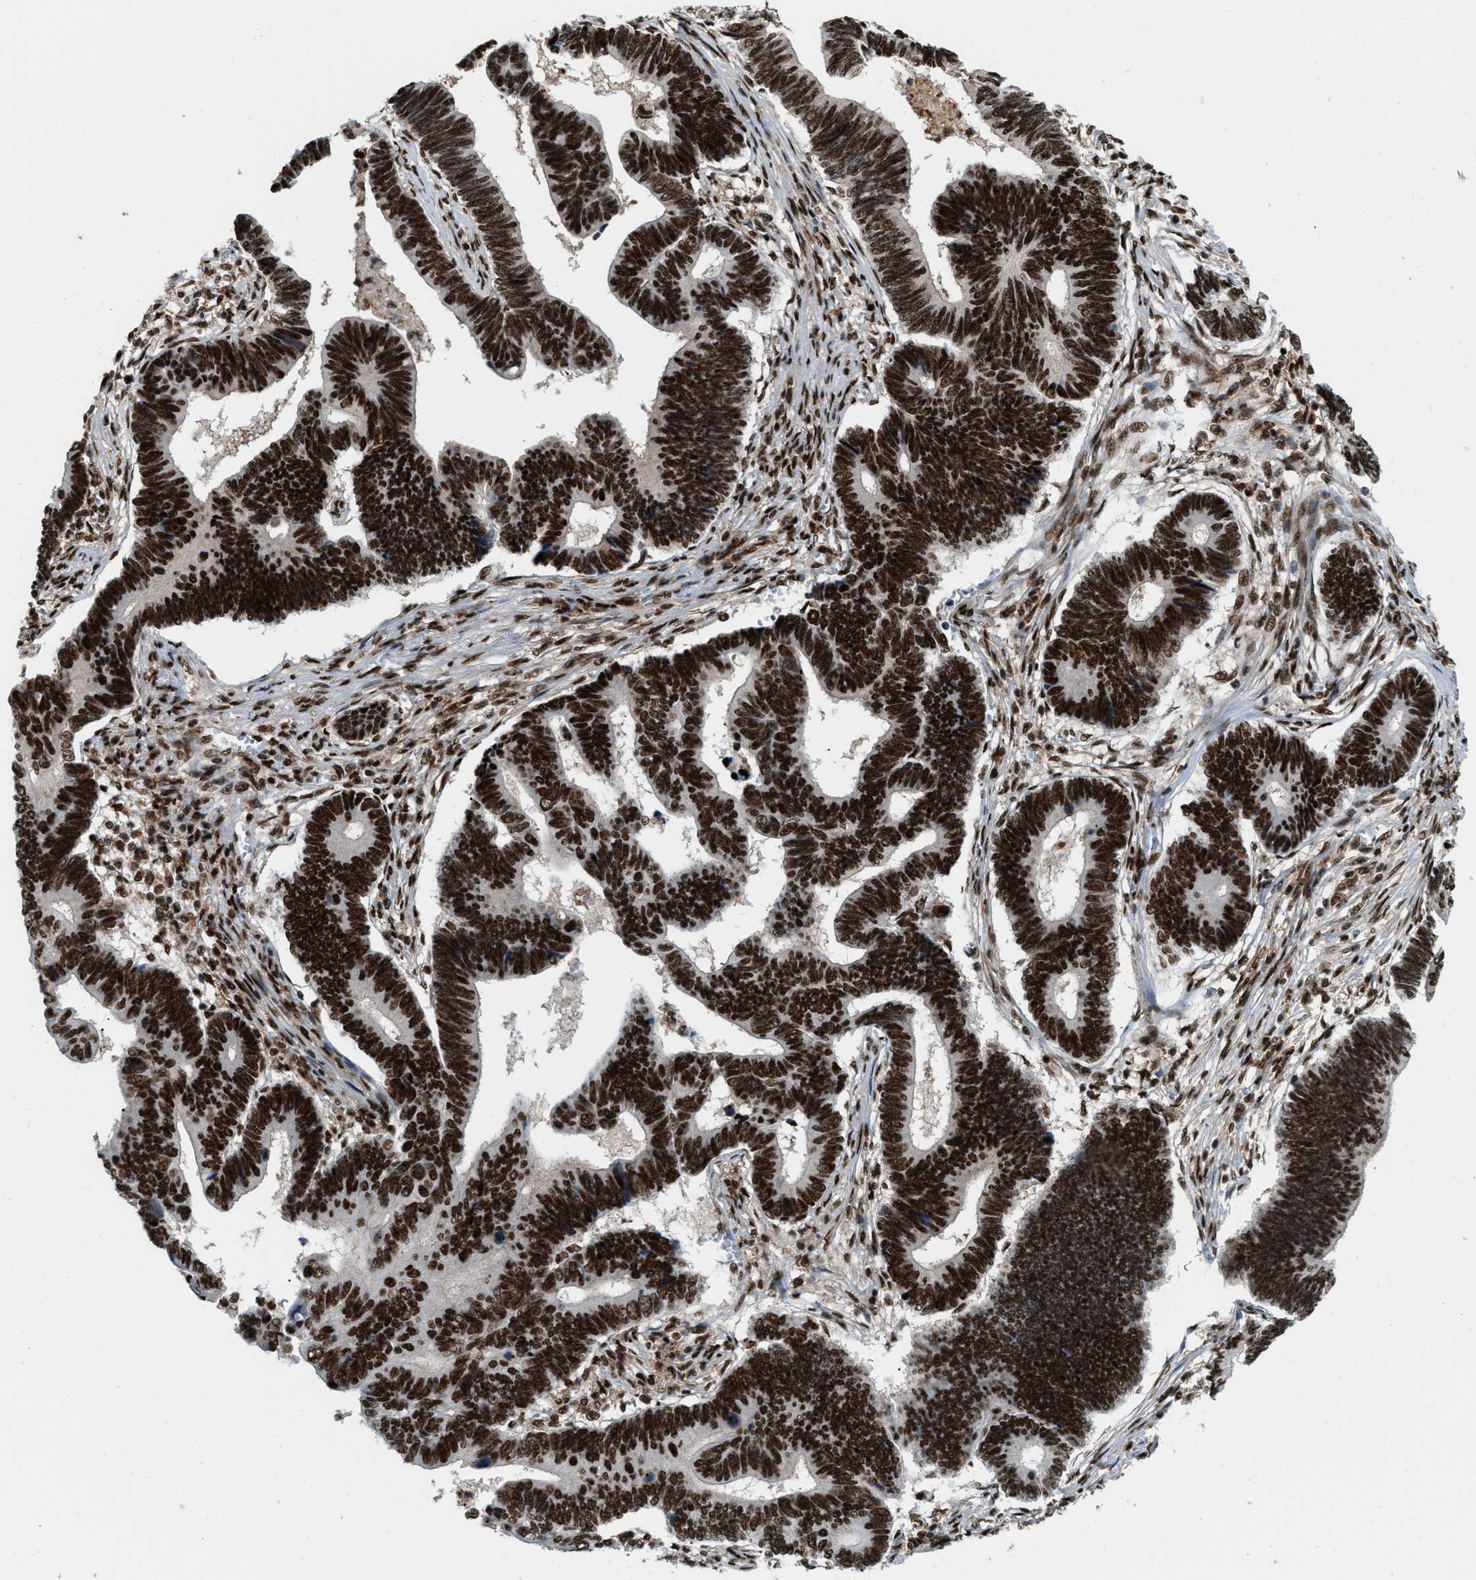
{"staining": {"intensity": "strong", "quantity": ">75%", "location": "nuclear"}, "tissue": "pancreatic cancer", "cell_type": "Tumor cells", "image_type": "cancer", "snomed": [{"axis": "morphology", "description": "Adenocarcinoma, NOS"}, {"axis": "topography", "description": "Pancreas"}], "caption": "Pancreatic adenocarcinoma stained for a protein (brown) exhibits strong nuclear positive expression in about >75% of tumor cells.", "gene": "NUMA1", "patient": {"sex": "female", "age": 70}}